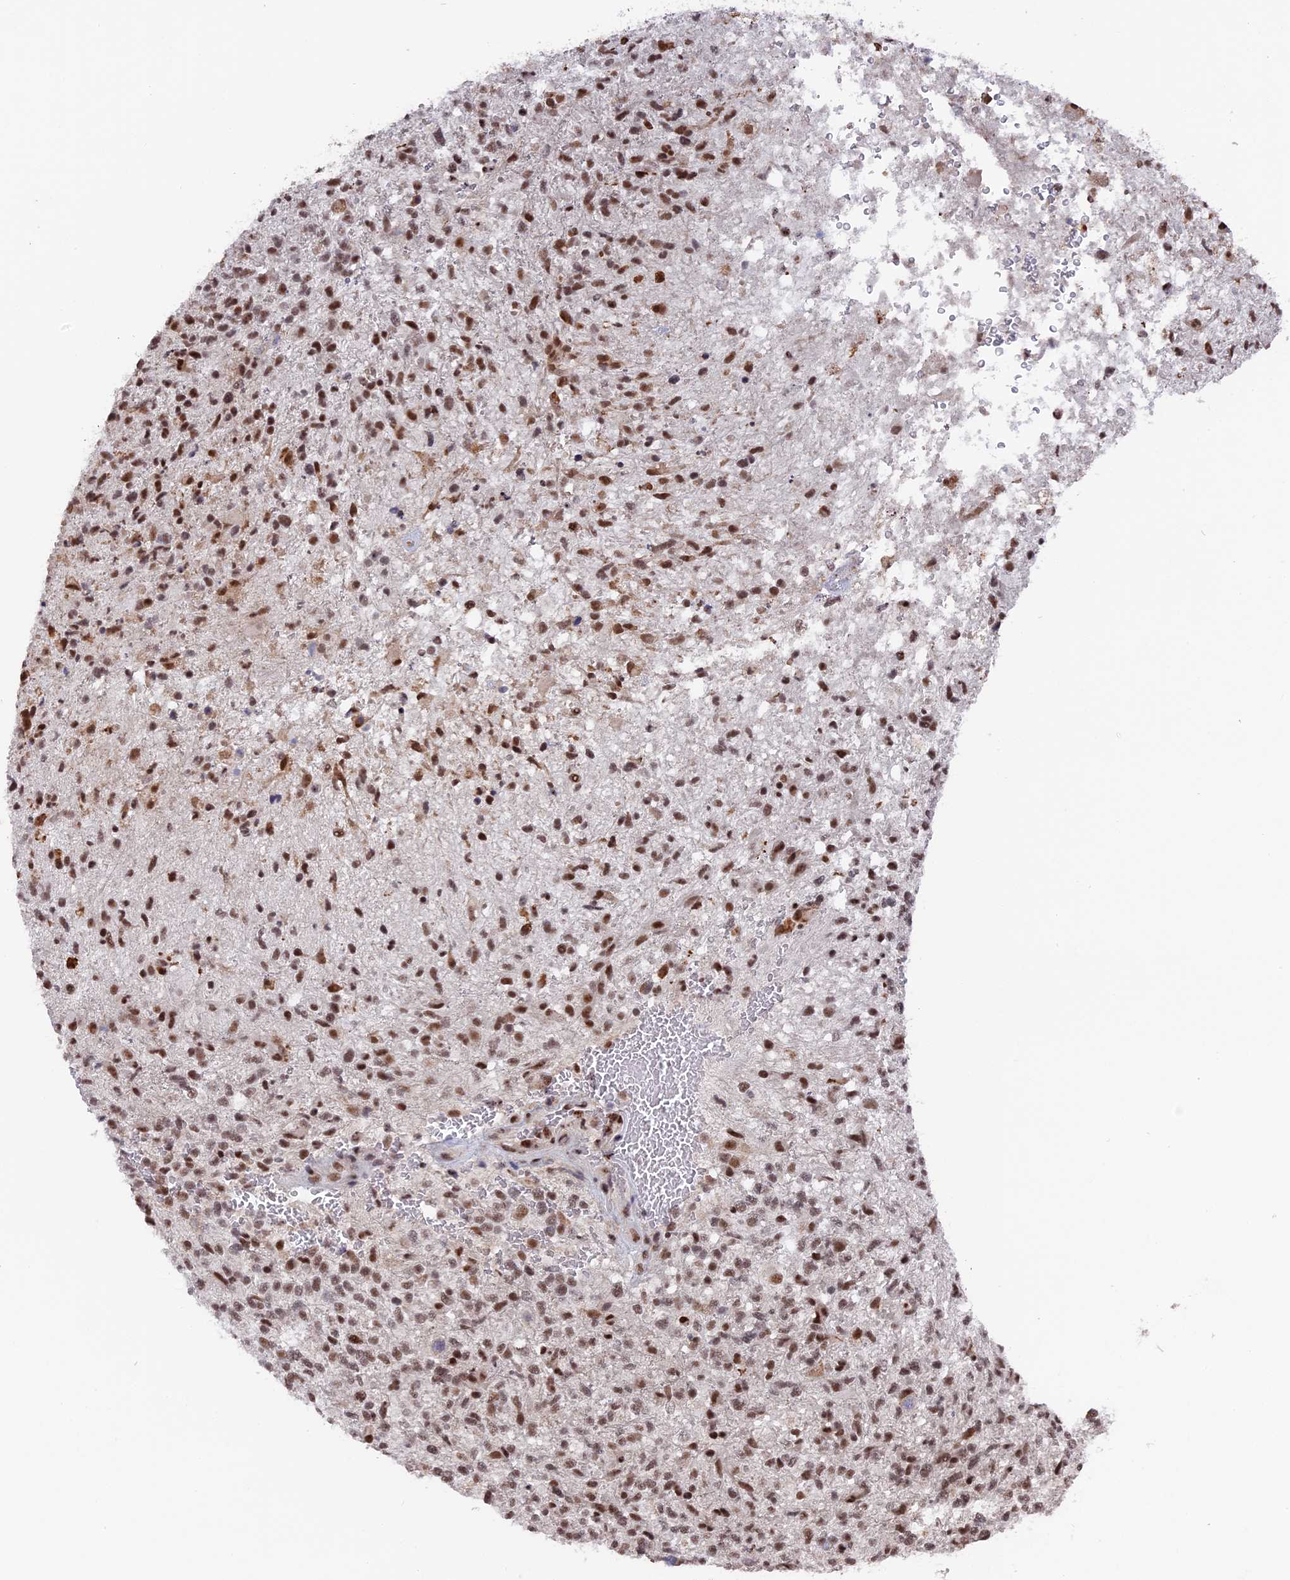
{"staining": {"intensity": "moderate", "quantity": ">75%", "location": "nuclear"}, "tissue": "glioma", "cell_type": "Tumor cells", "image_type": "cancer", "snomed": [{"axis": "morphology", "description": "Glioma, malignant, High grade"}, {"axis": "topography", "description": "Brain"}], "caption": "Tumor cells reveal medium levels of moderate nuclear positivity in approximately >75% of cells in human high-grade glioma (malignant).", "gene": "SF3A2", "patient": {"sex": "male", "age": 56}}